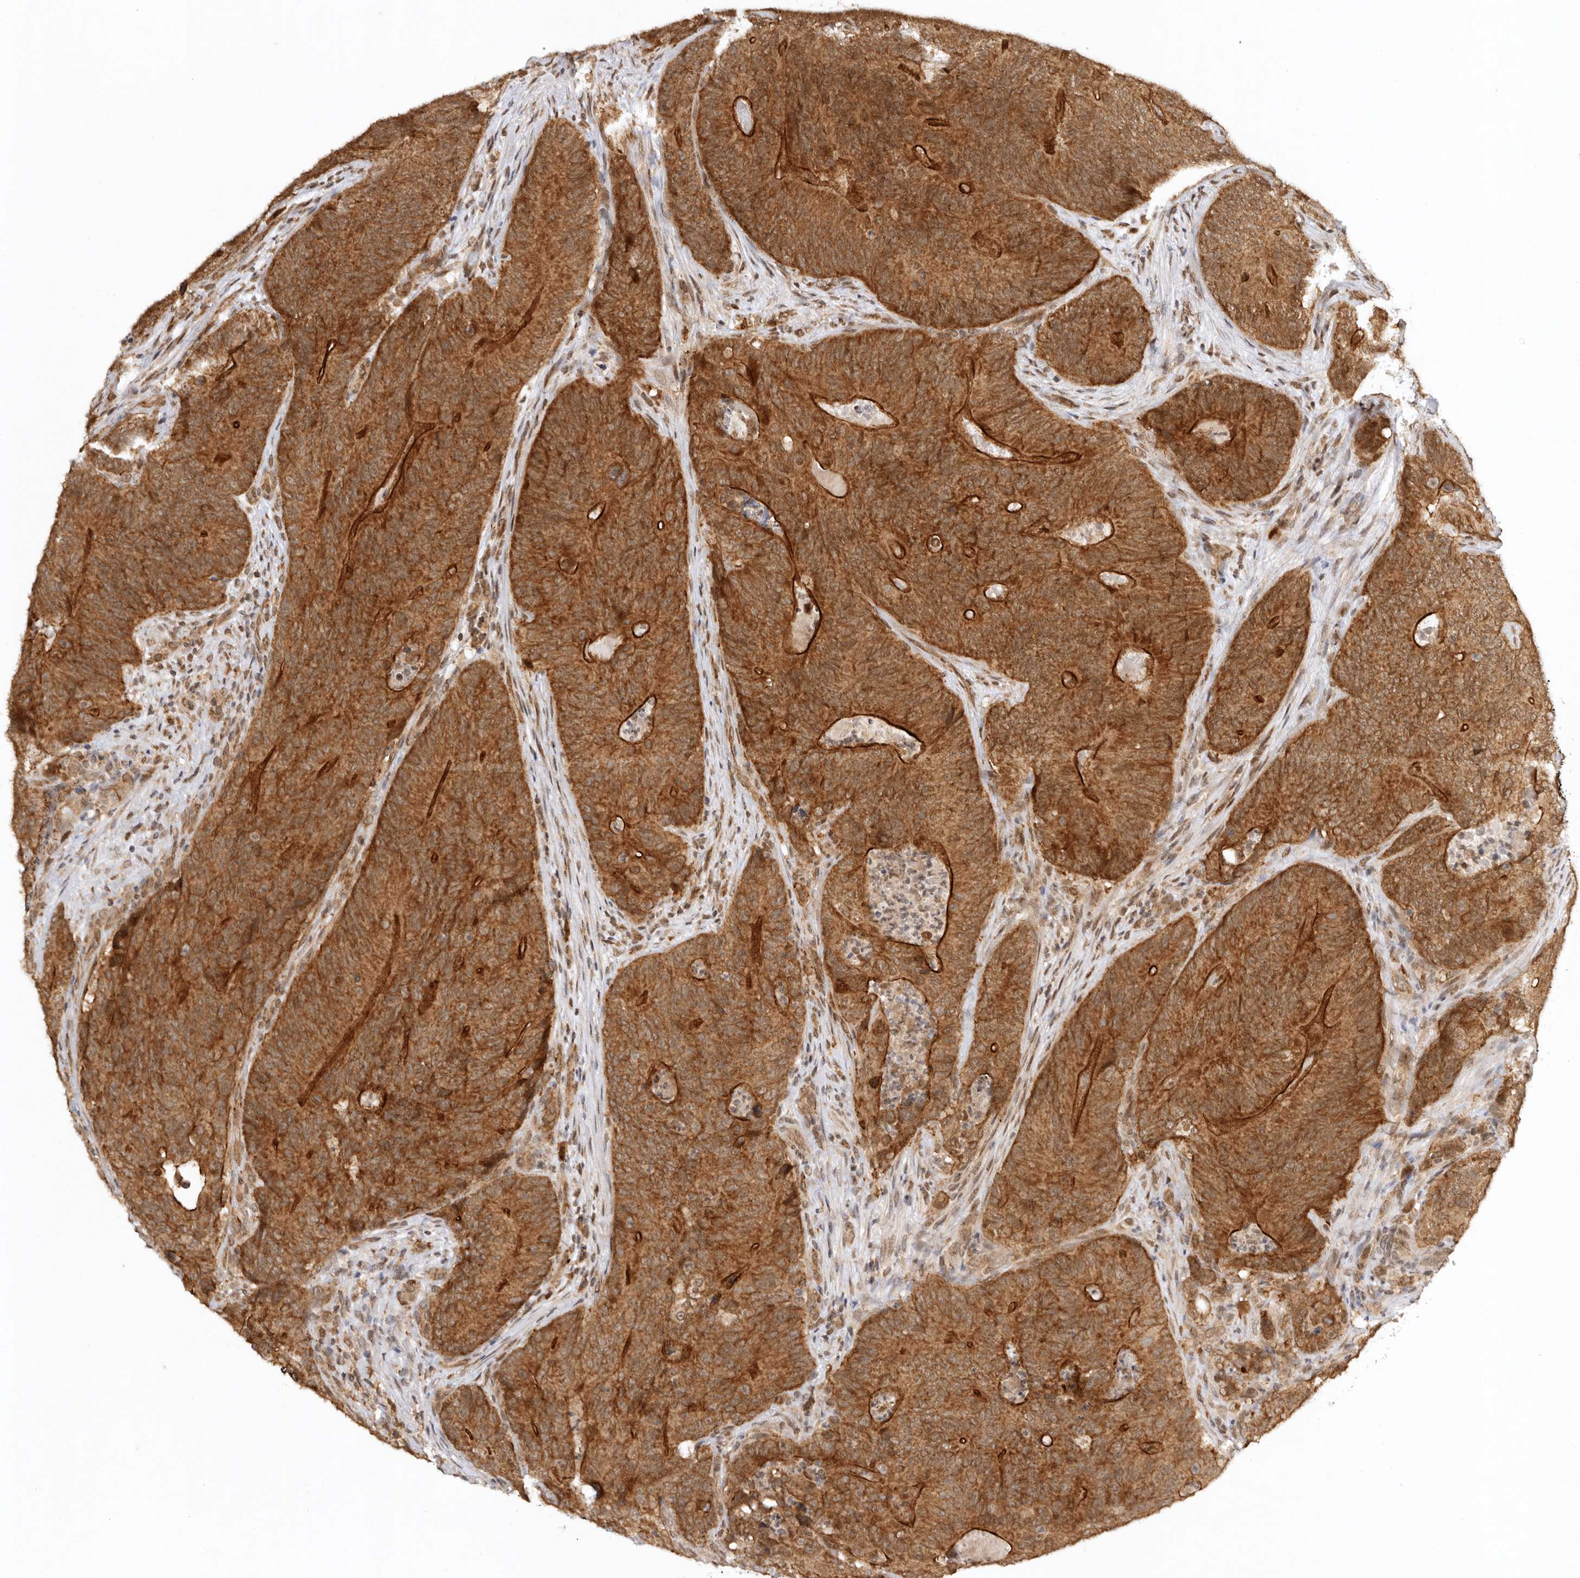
{"staining": {"intensity": "strong", "quantity": ">75%", "location": "cytoplasmic/membranous"}, "tissue": "colorectal cancer", "cell_type": "Tumor cells", "image_type": "cancer", "snomed": [{"axis": "morphology", "description": "Normal tissue, NOS"}, {"axis": "topography", "description": "Colon"}], "caption": "Tumor cells reveal strong cytoplasmic/membranous staining in approximately >75% of cells in colorectal cancer. The staining was performed using DAB (3,3'-diaminobenzidine), with brown indicating positive protein expression. Nuclei are stained blue with hematoxylin.", "gene": "TARS2", "patient": {"sex": "female", "age": 82}}